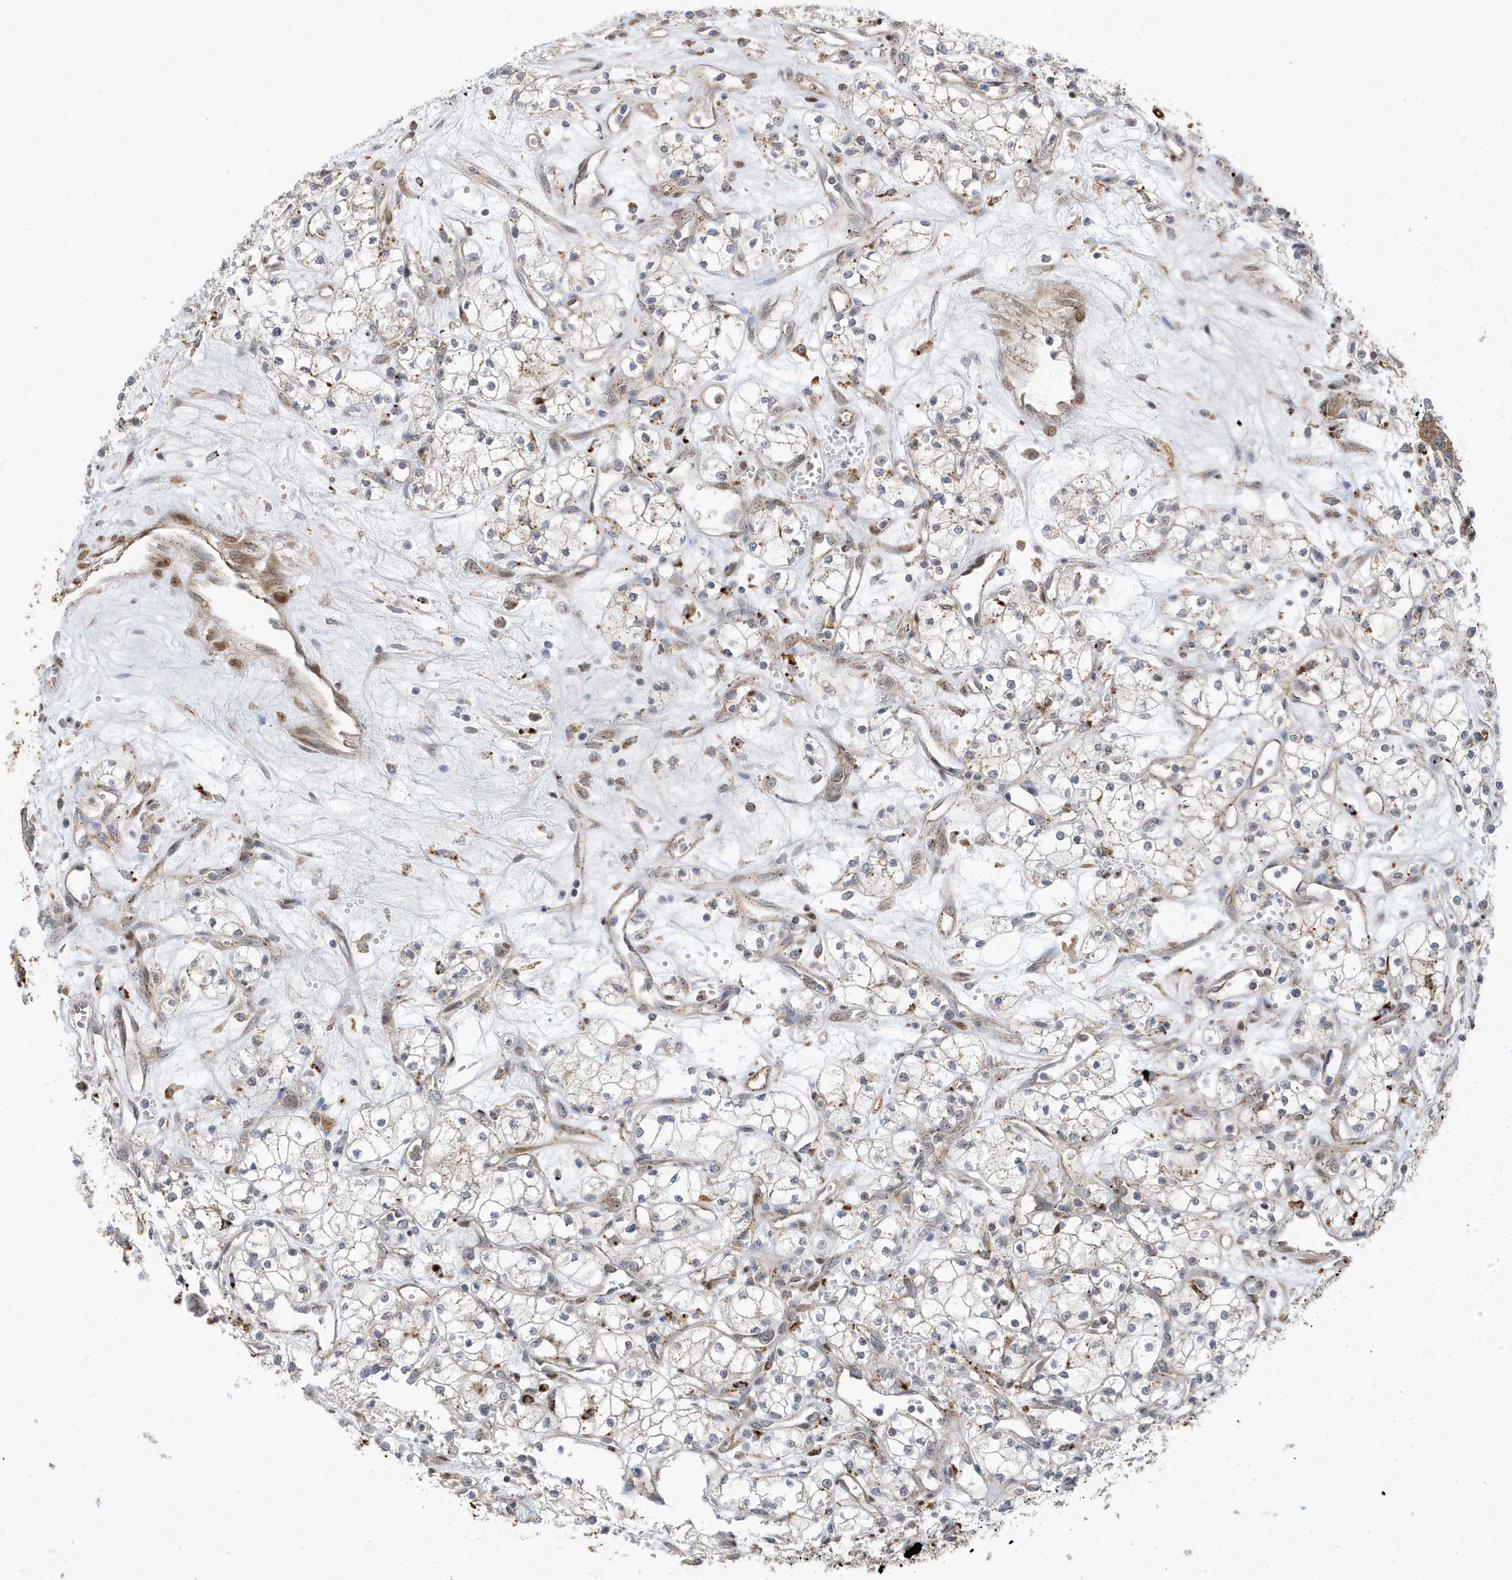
{"staining": {"intensity": "weak", "quantity": "<25%", "location": "cytoplasmic/membranous"}, "tissue": "renal cancer", "cell_type": "Tumor cells", "image_type": "cancer", "snomed": [{"axis": "morphology", "description": "Adenocarcinoma, NOS"}, {"axis": "topography", "description": "Kidney"}], "caption": "Immunohistochemical staining of renal cancer reveals no significant expression in tumor cells.", "gene": "ZNF507", "patient": {"sex": "male", "age": 59}}